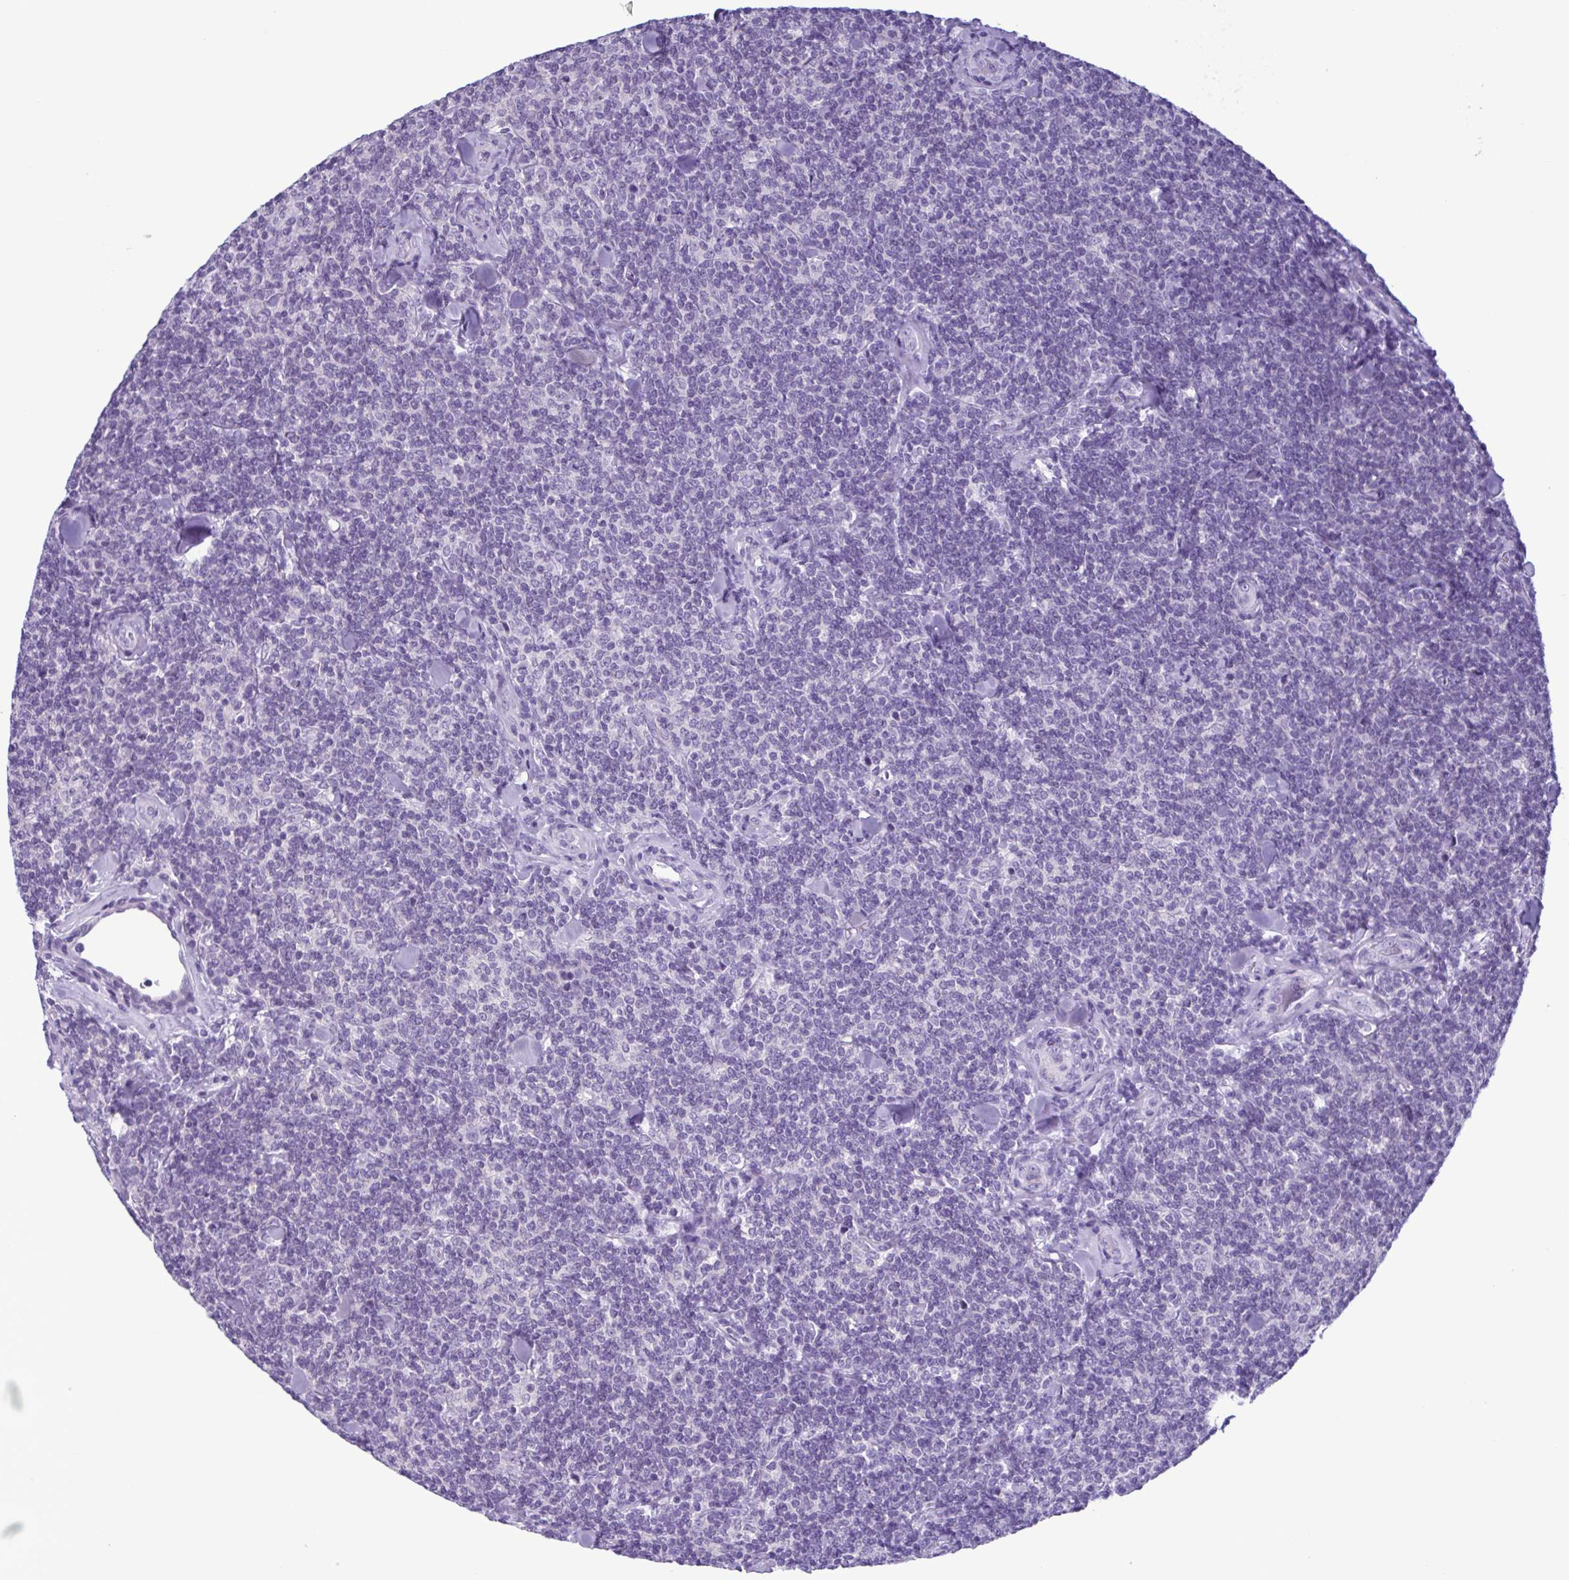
{"staining": {"intensity": "negative", "quantity": "none", "location": "none"}, "tissue": "lymphoma", "cell_type": "Tumor cells", "image_type": "cancer", "snomed": [{"axis": "morphology", "description": "Malignant lymphoma, non-Hodgkin's type, Low grade"}, {"axis": "topography", "description": "Lymph node"}], "caption": "Tumor cells are negative for protein expression in human lymphoma. Brightfield microscopy of immunohistochemistry (IHC) stained with DAB (3,3'-diaminobenzidine) (brown) and hematoxylin (blue), captured at high magnification.", "gene": "INAFM1", "patient": {"sex": "female", "age": 56}}